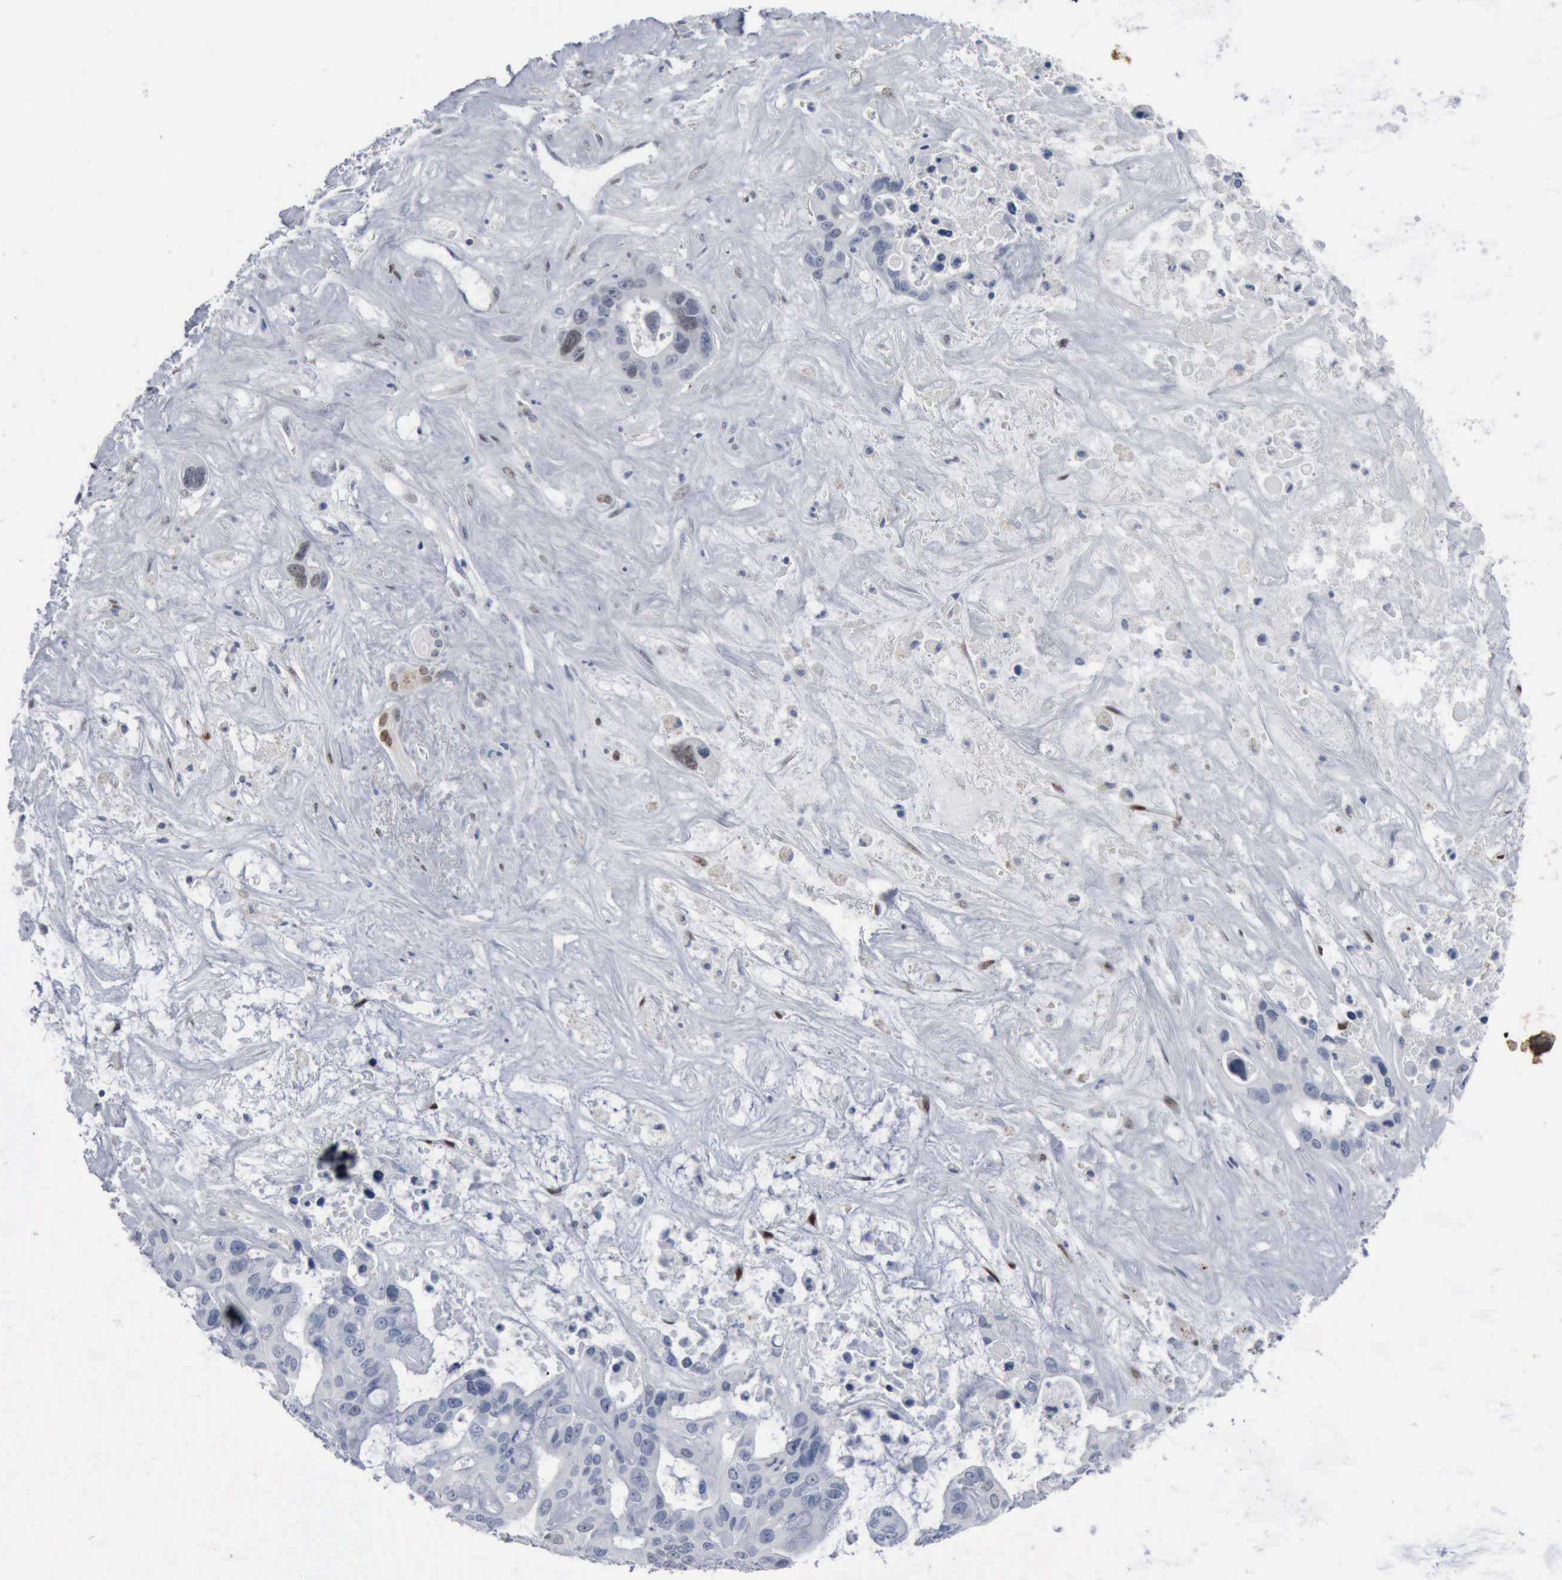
{"staining": {"intensity": "negative", "quantity": "none", "location": "none"}, "tissue": "liver cancer", "cell_type": "Tumor cells", "image_type": "cancer", "snomed": [{"axis": "morphology", "description": "Cholangiocarcinoma"}, {"axis": "topography", "description": "Liver"}], "caption": "Tumor cells show no significant protein positivity in liver cancer.", "gene": "FGF2", "patient": {"sex": "female", "age": 65}}